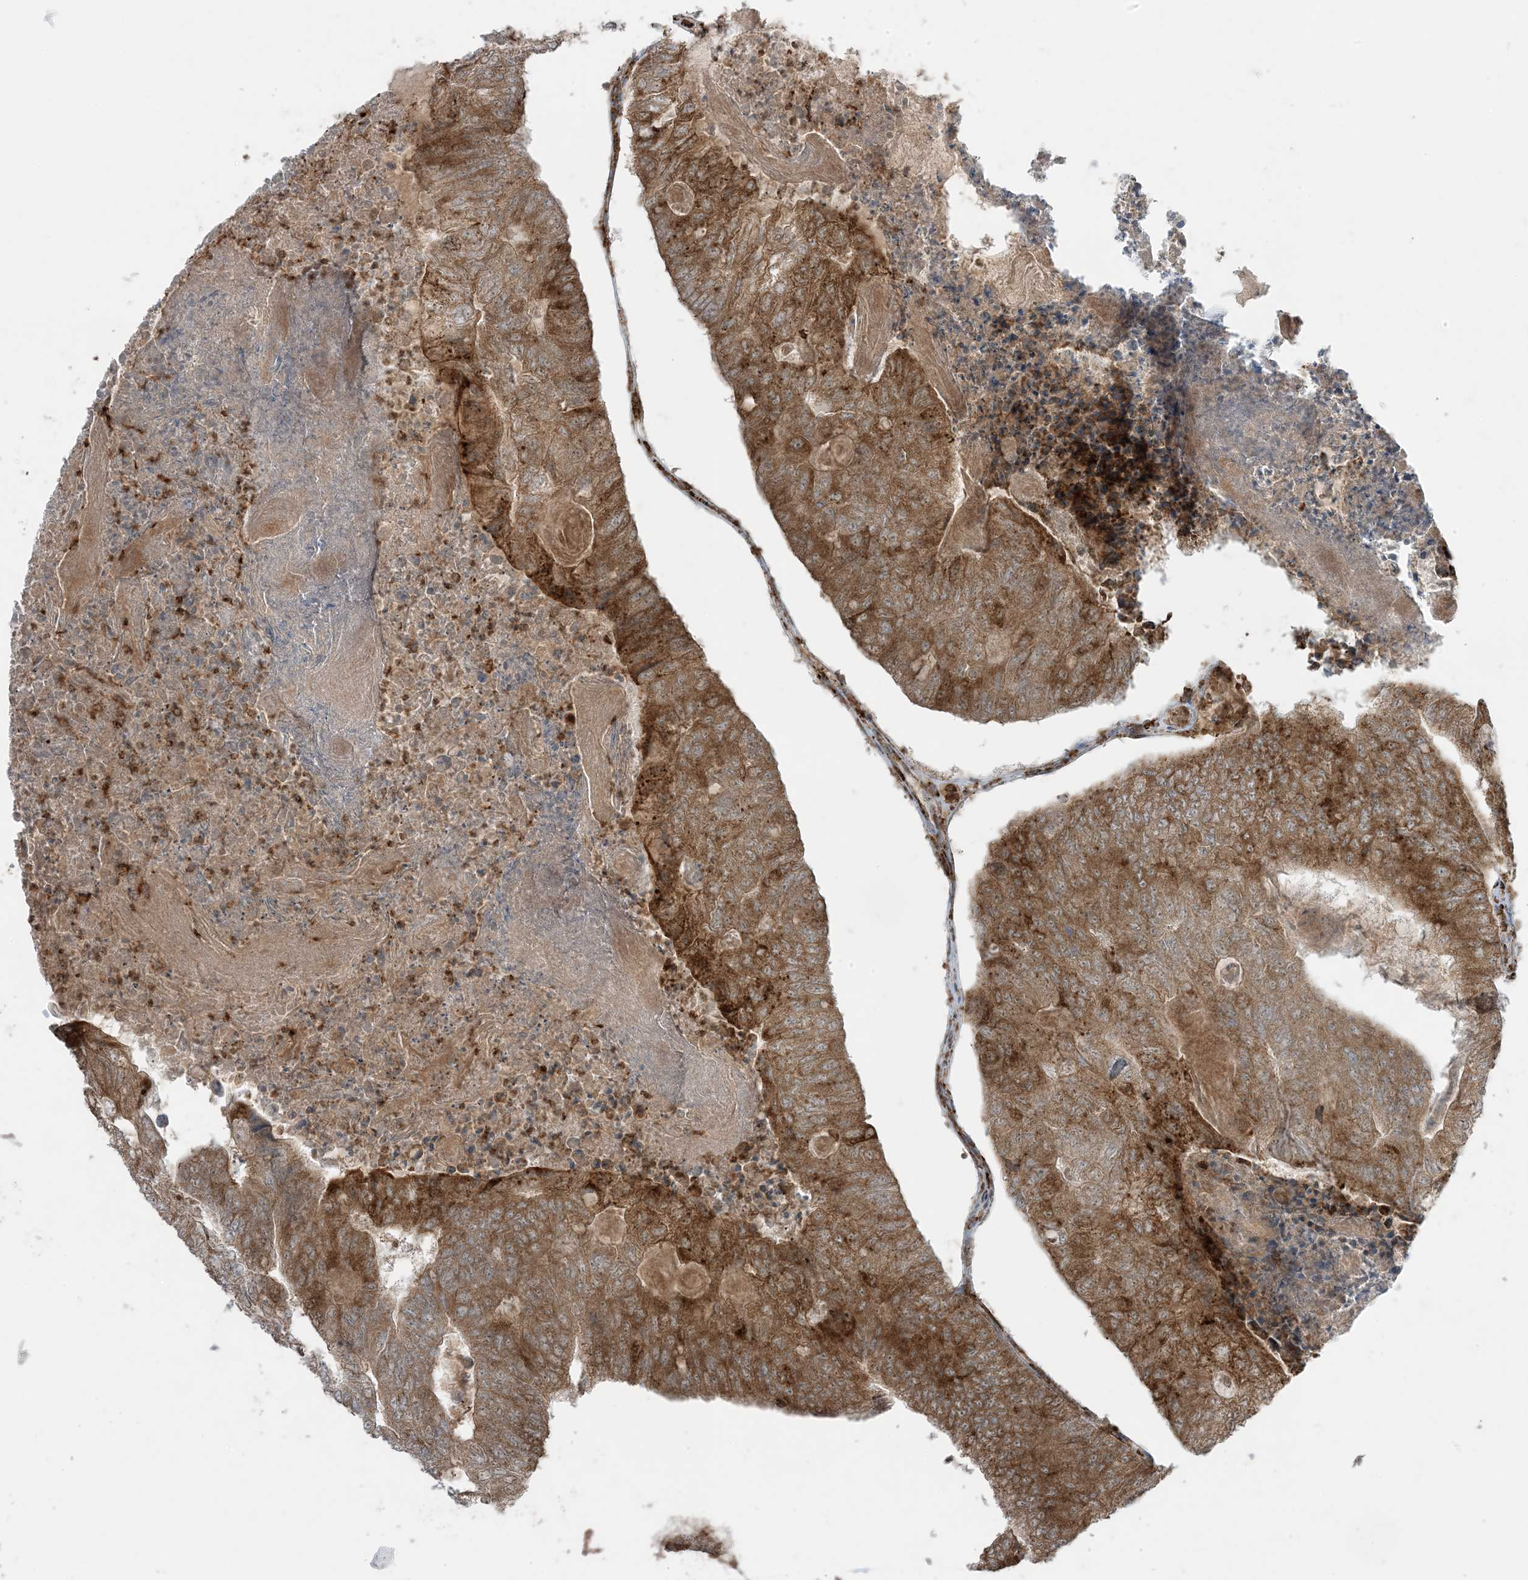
{"staining": {"intensity": "moderate", "quantity": ">75%", "location": "cytoplasmic/membranous"}, "tissue": "colorectal cancer", "cell_type": "Tumor cells", "image_type": "cancer", "snomed": [{"axis": "morphology", "description": "Adenocarcinoma, NOS"}, {"axis": "topography", "description": "Colon"}], "caption": "Immunohistochemistry of colorectal cancer shows medium levels of moderate cytoplasmic/membranous positivity in approximately >75% of tumor cells.", "gene": "ODC1", "patient": {"sex": "female", "age": 67}}